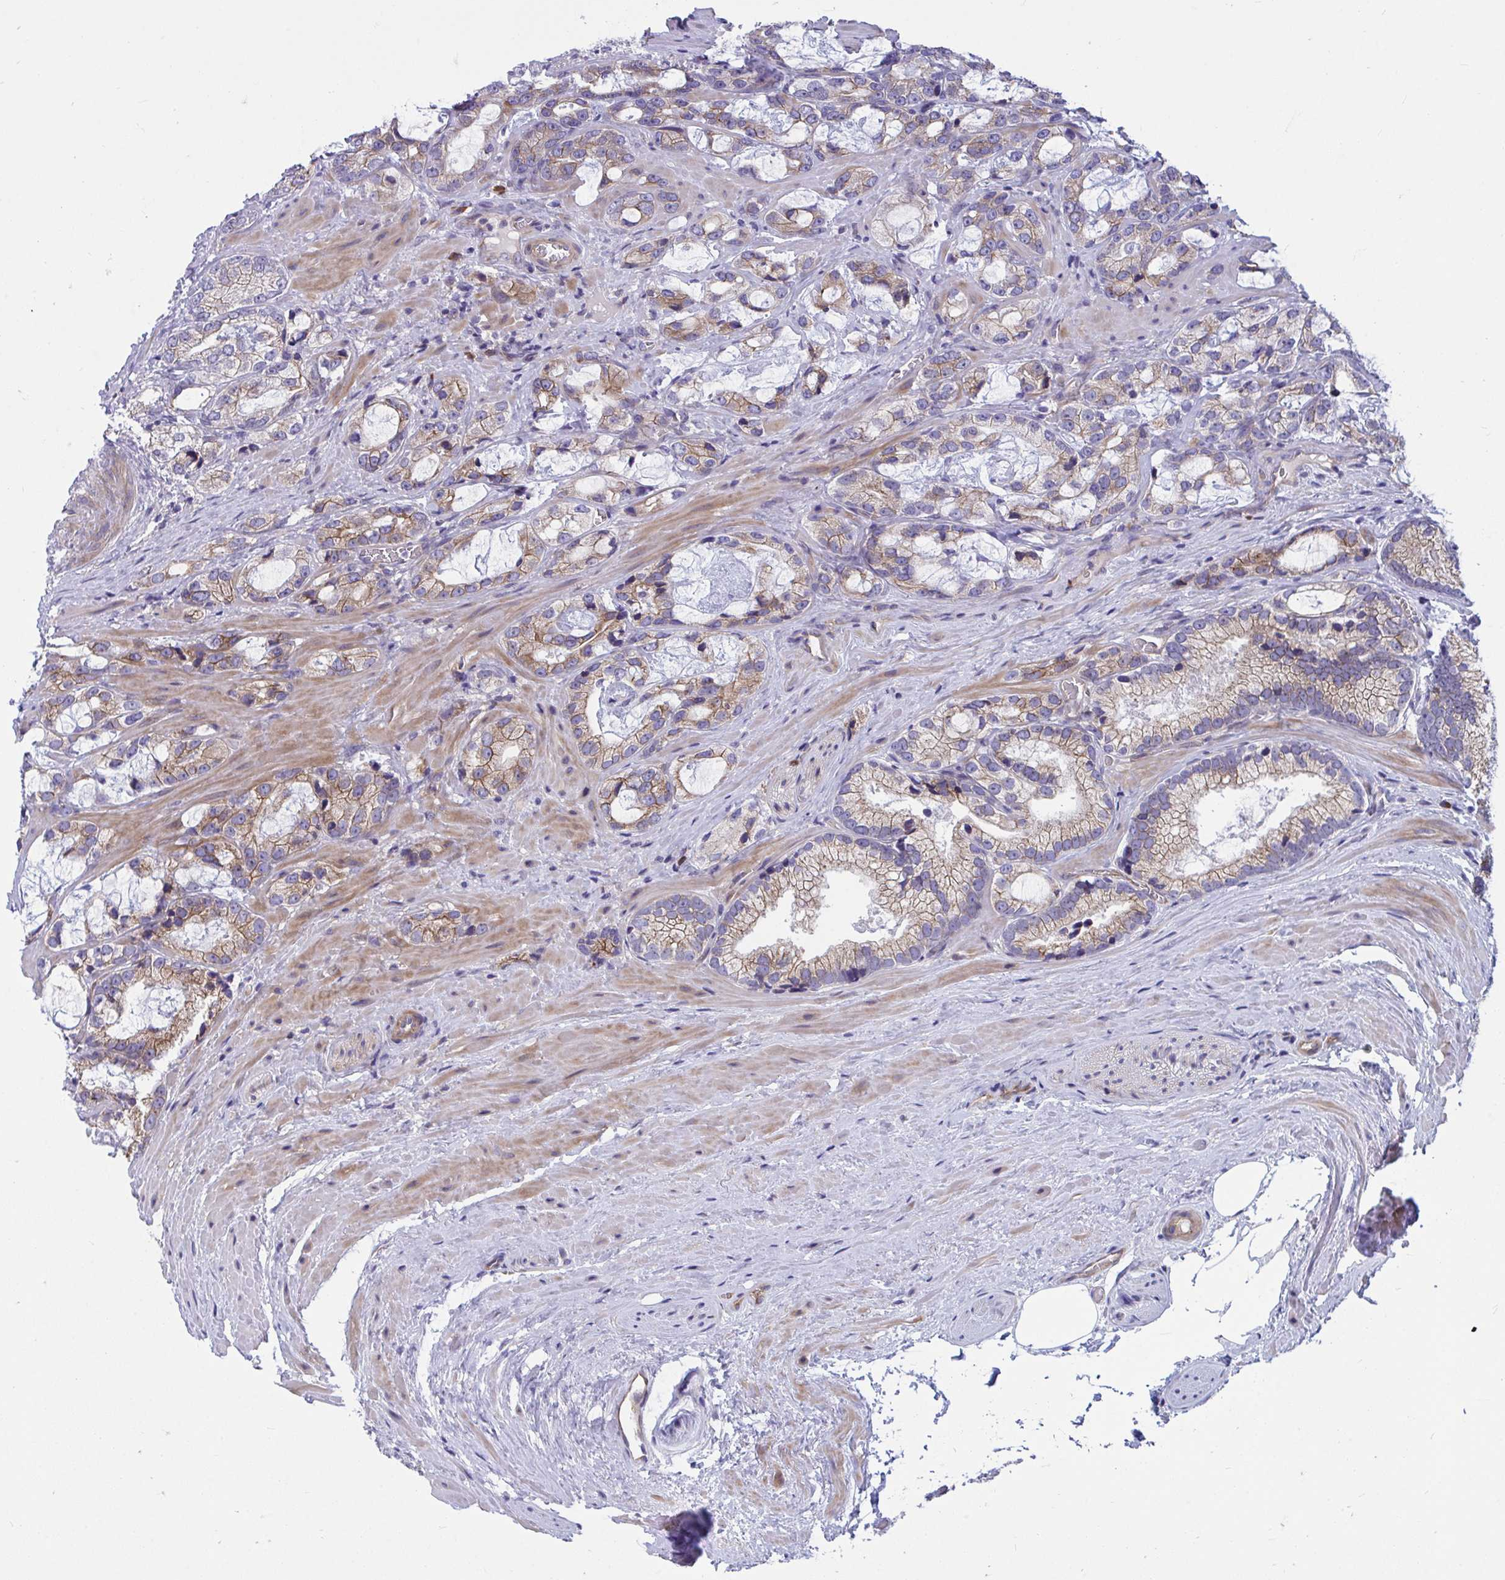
{"staining": {"intensity": "moderate", "quantity": "25%-75%", "location": "cytoplasmic/membranous"}, "tissue": "prostate cancer", "cell_type": "Tumor cells", "image_type": "cancer", "snomed": [{"axis": "morphology", "description": "Adenocarcinoma, Medium grade"}, {"axis": "topography", "description": "Prostate"}], "caption": "Immunohistochemistry photomicrograph of human prostate cancer (adenocarcinoma (medium-grade)) stained for a protein (brown), which displays medium levels of moderate cytoplasmic/membranous staining in approximately 25%-75% of tumor cells.", "gene": "WBP1", "patient": {"sex": "male", "age": 57}}